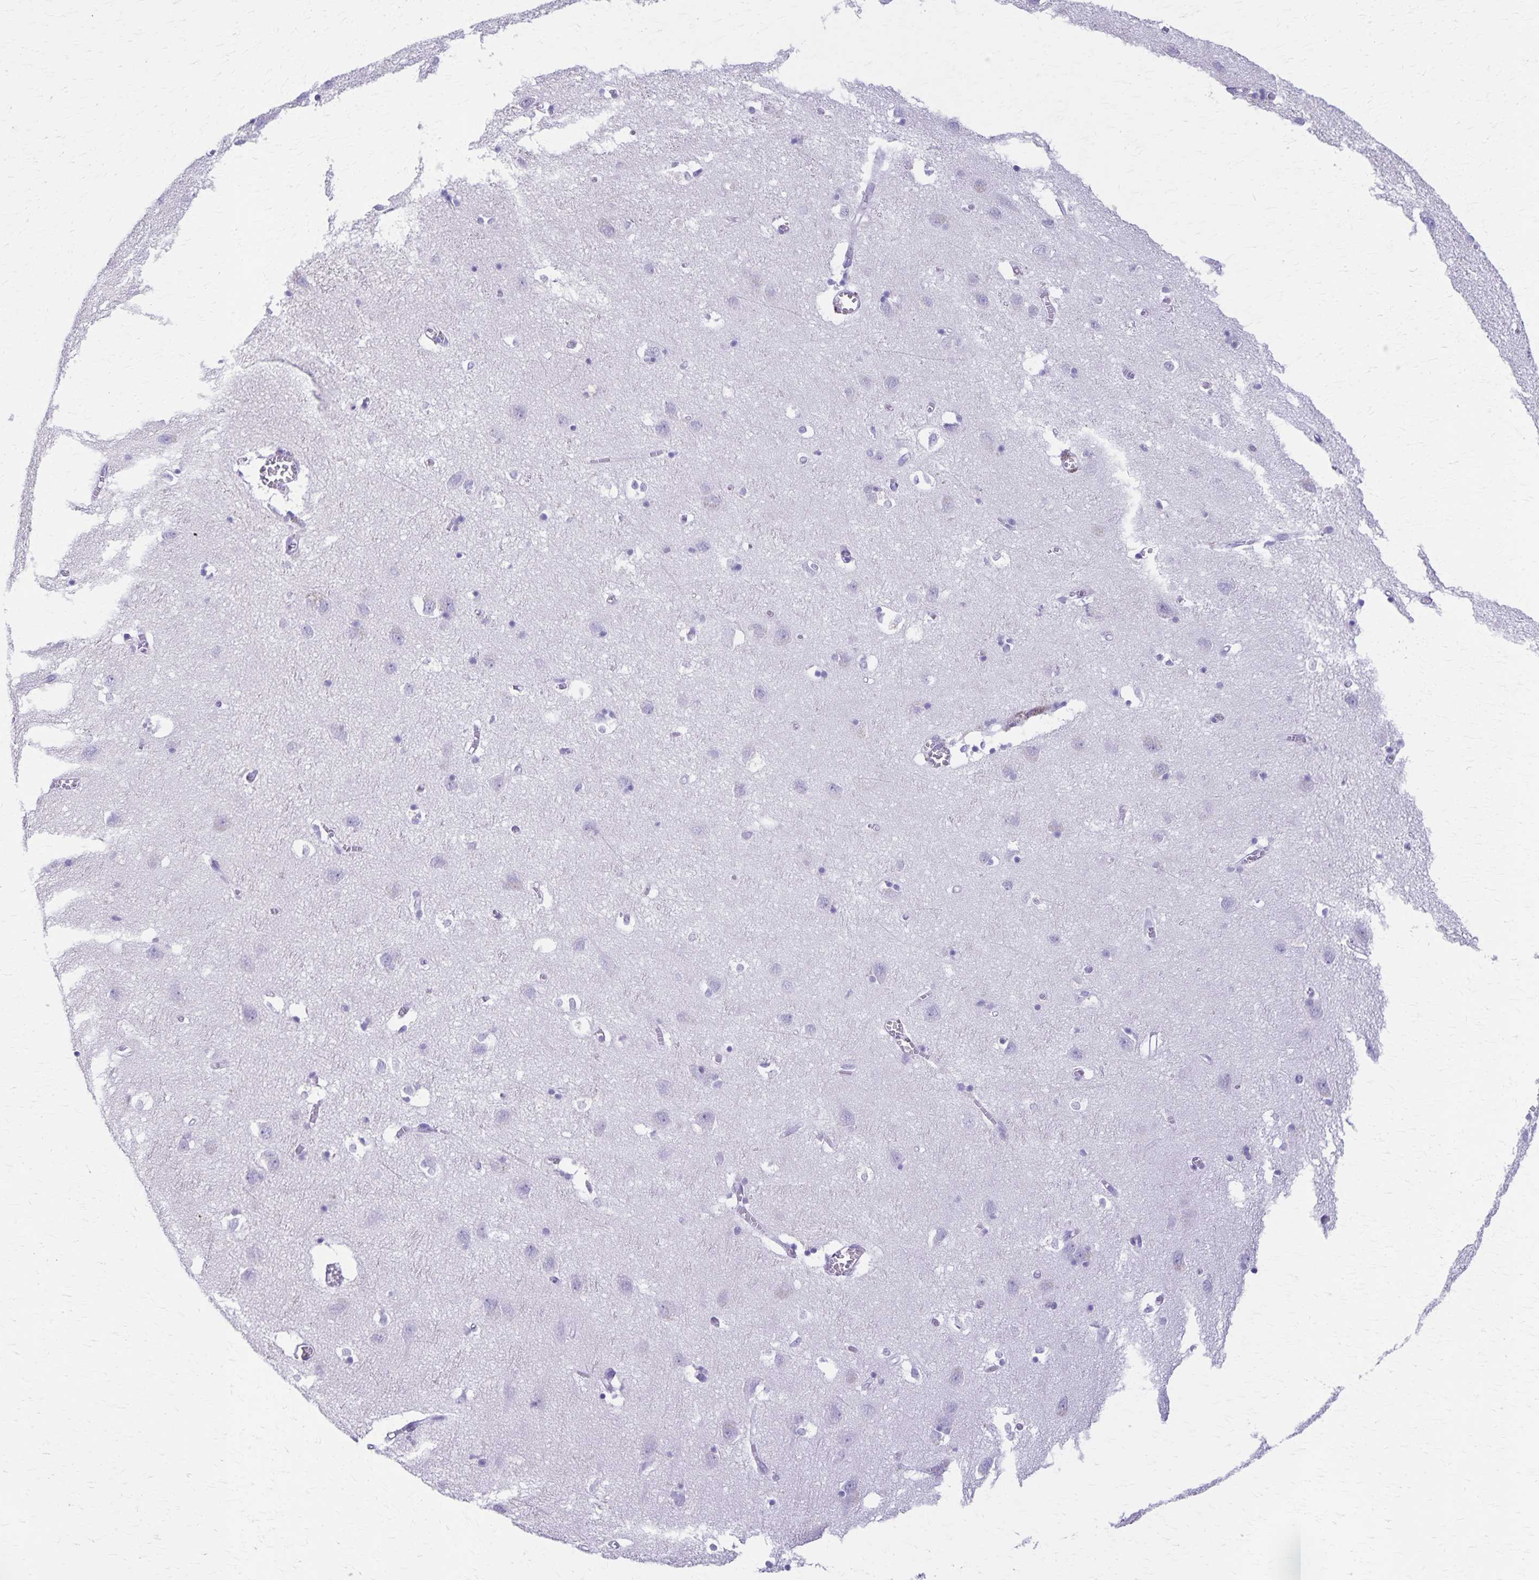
{"staining": {"intensity": "negative", "quantity": "none", "location": "none"}, "tissue": "cerebral cortex", "cell_type": "Endothelial cells", "image_type": "normal", "snomed": [{"axis": "morphology", "description": "Normal tissue, NOS"}, {"axis": "topography", "description": "Cerebral cortex"}], "caption": "IHC image of normal cerebral cortex: cerebral cortex stained with DAB shows no significant protein expression in endothelial cells. Brightfield microscopy of immunohistochemistry (IHC) stained with DAB (brown) and hematoxylin (blue), captured at high magnification.", "gene": "DEFA5", "patient": {"sex": "male", "age": 70}}